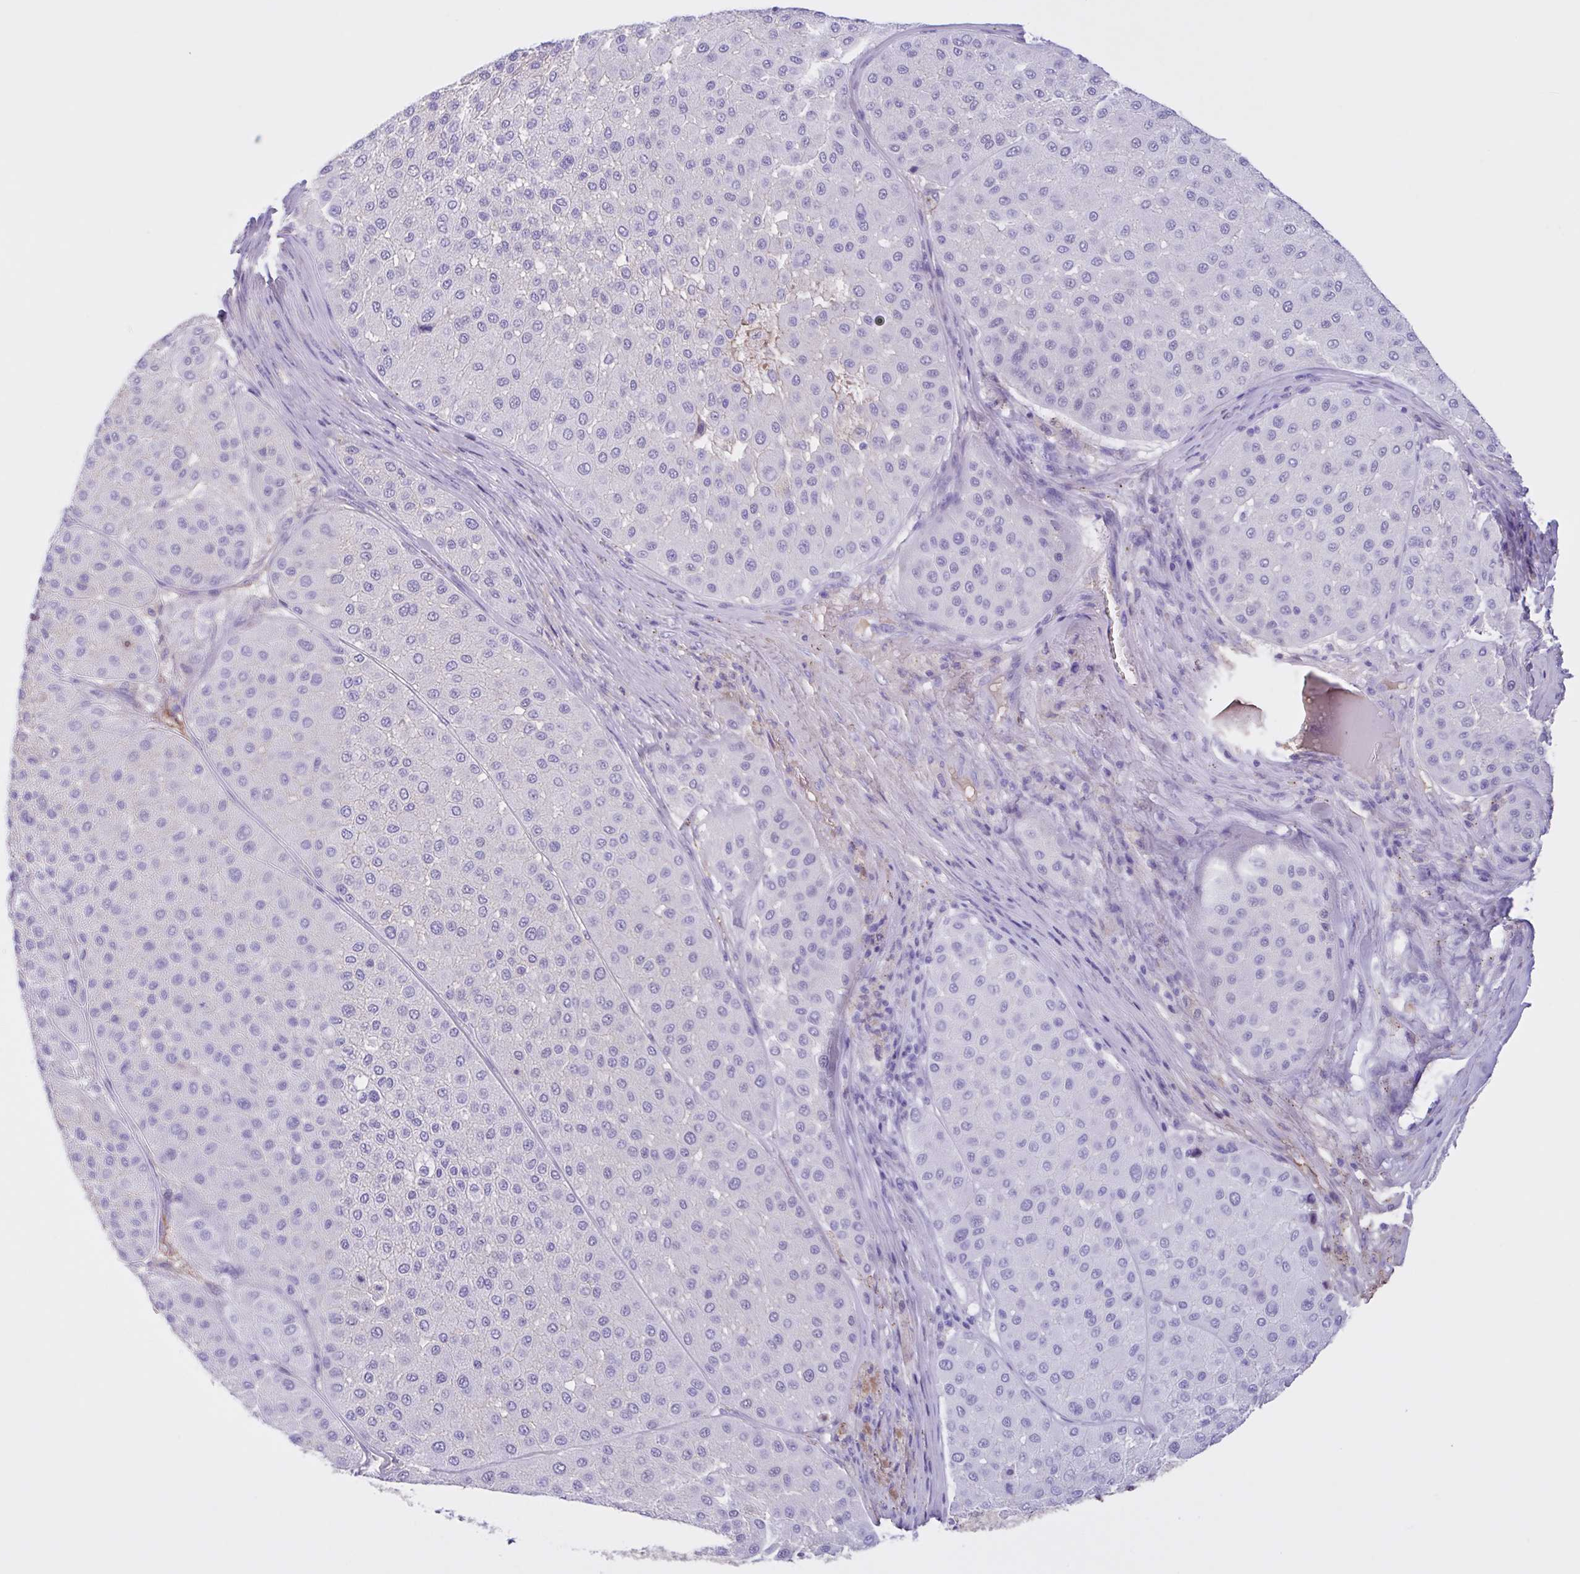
{"staining": {"intensity": "negative", "quantity": "none", "location": "none"}, "tissue": "melanoma", "cell_type": "Tumor cells", "image_type": "cancer", "snomed": [{"axis": "morphology", "description": "Malignant melanoma, Metastatic site"}, {"axis": "topography", "description": "Smooth muscle"}], "caption": "A micrograph of human malignant melanoma (metastatic site) is negative for staining in tumor cells.", "gene": "LARGE2", "patient": {"sex": "male", "age": 41}}